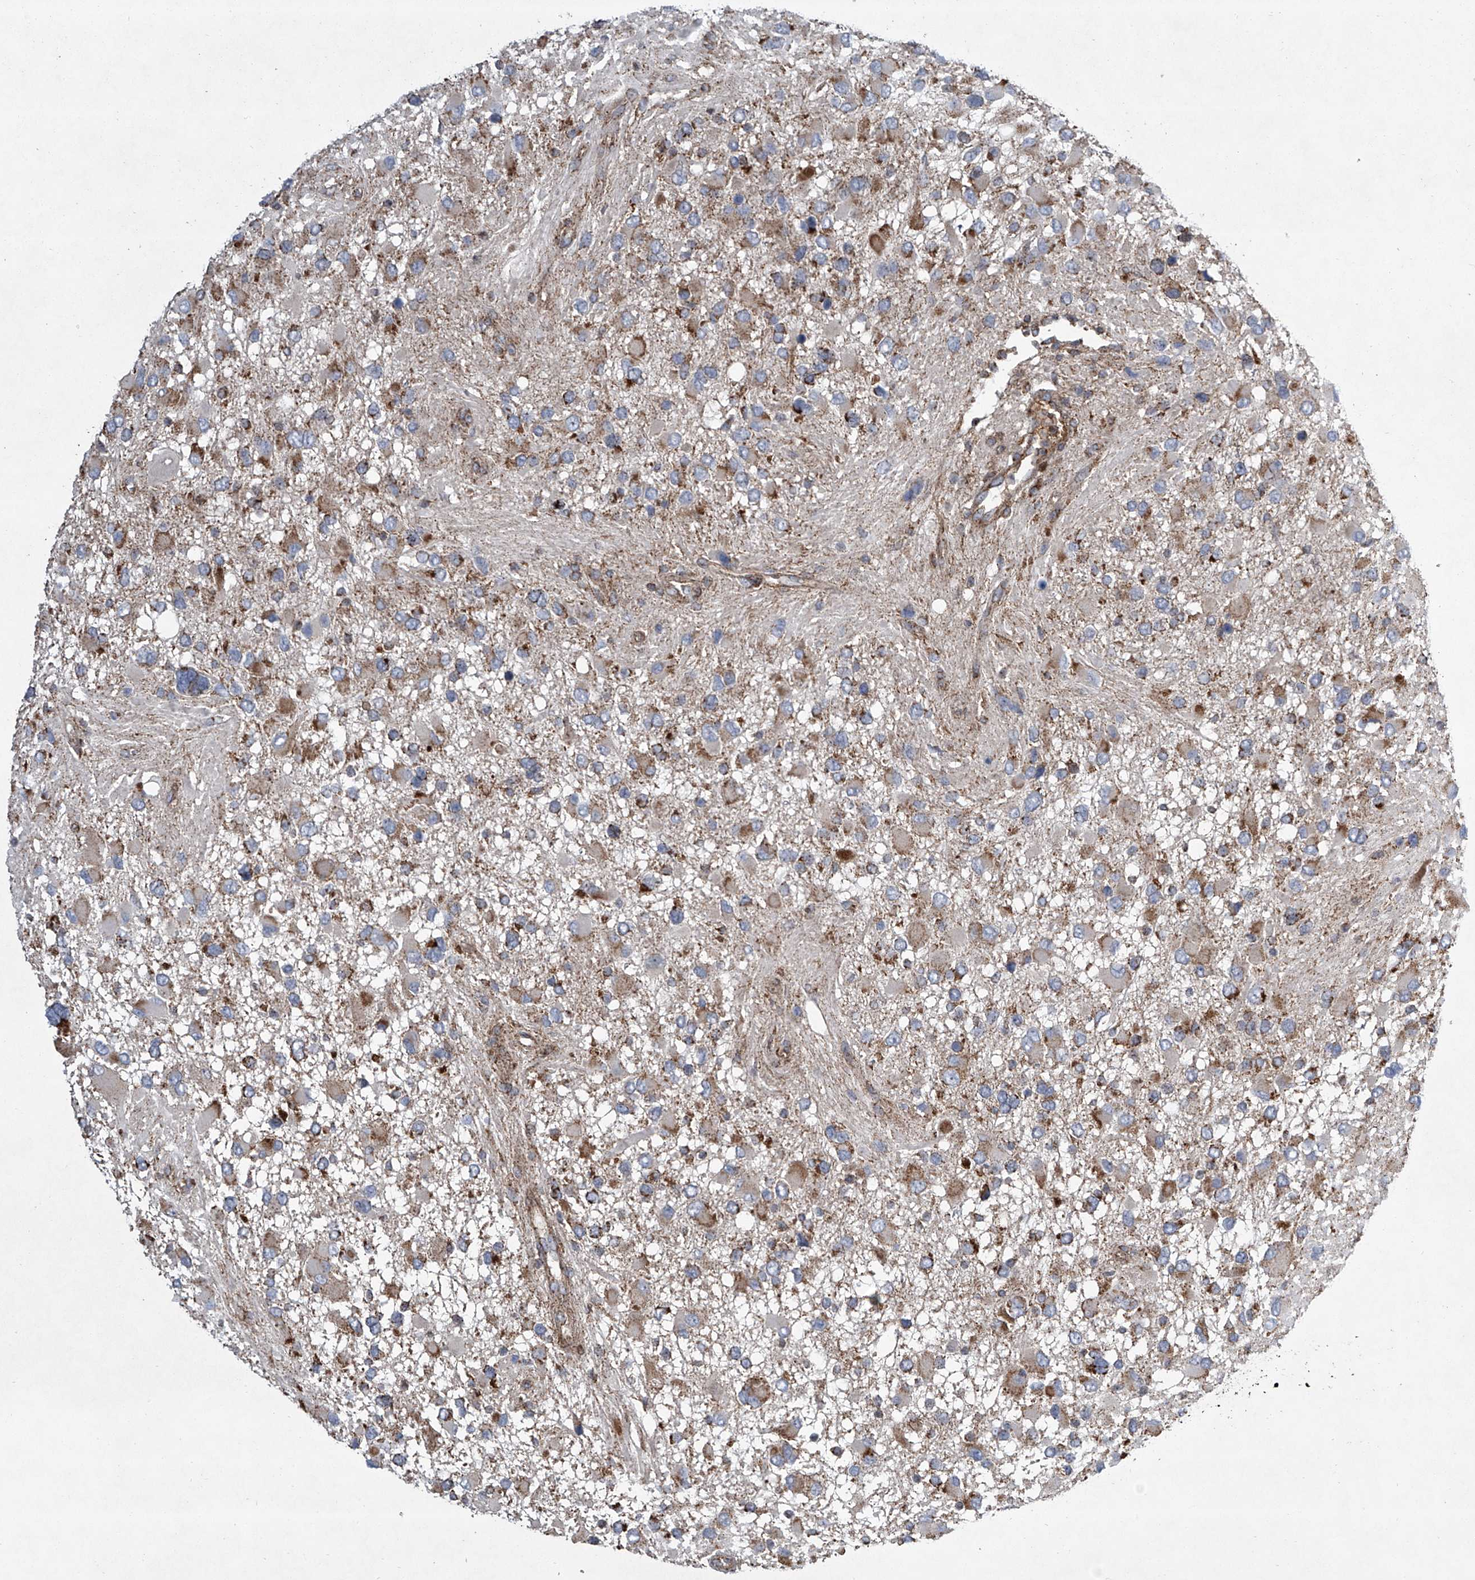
{"staining": {"intensity": "moderate", "quantity": "25%-75%", "location": "cytoplasmic/membranous"}, "tissue": "glioma", "cell_type": "Tumor cells", "image_type": "cancer", "snomed": [{"axis": "morphology", "description": "Glioma, malignant, High grade"}, {"axis": "topography", "description": "Brain"}], "caption": "Protein staining exhibits moderate cytoplasmic/membranous expression in approximately 25%-75% of tumor cells in glioma. (brown staining indicates protein expression, while blue staining denotes nuclei).", "gene": "STRADA", "patient": {"sex": "male", "age": 53}}